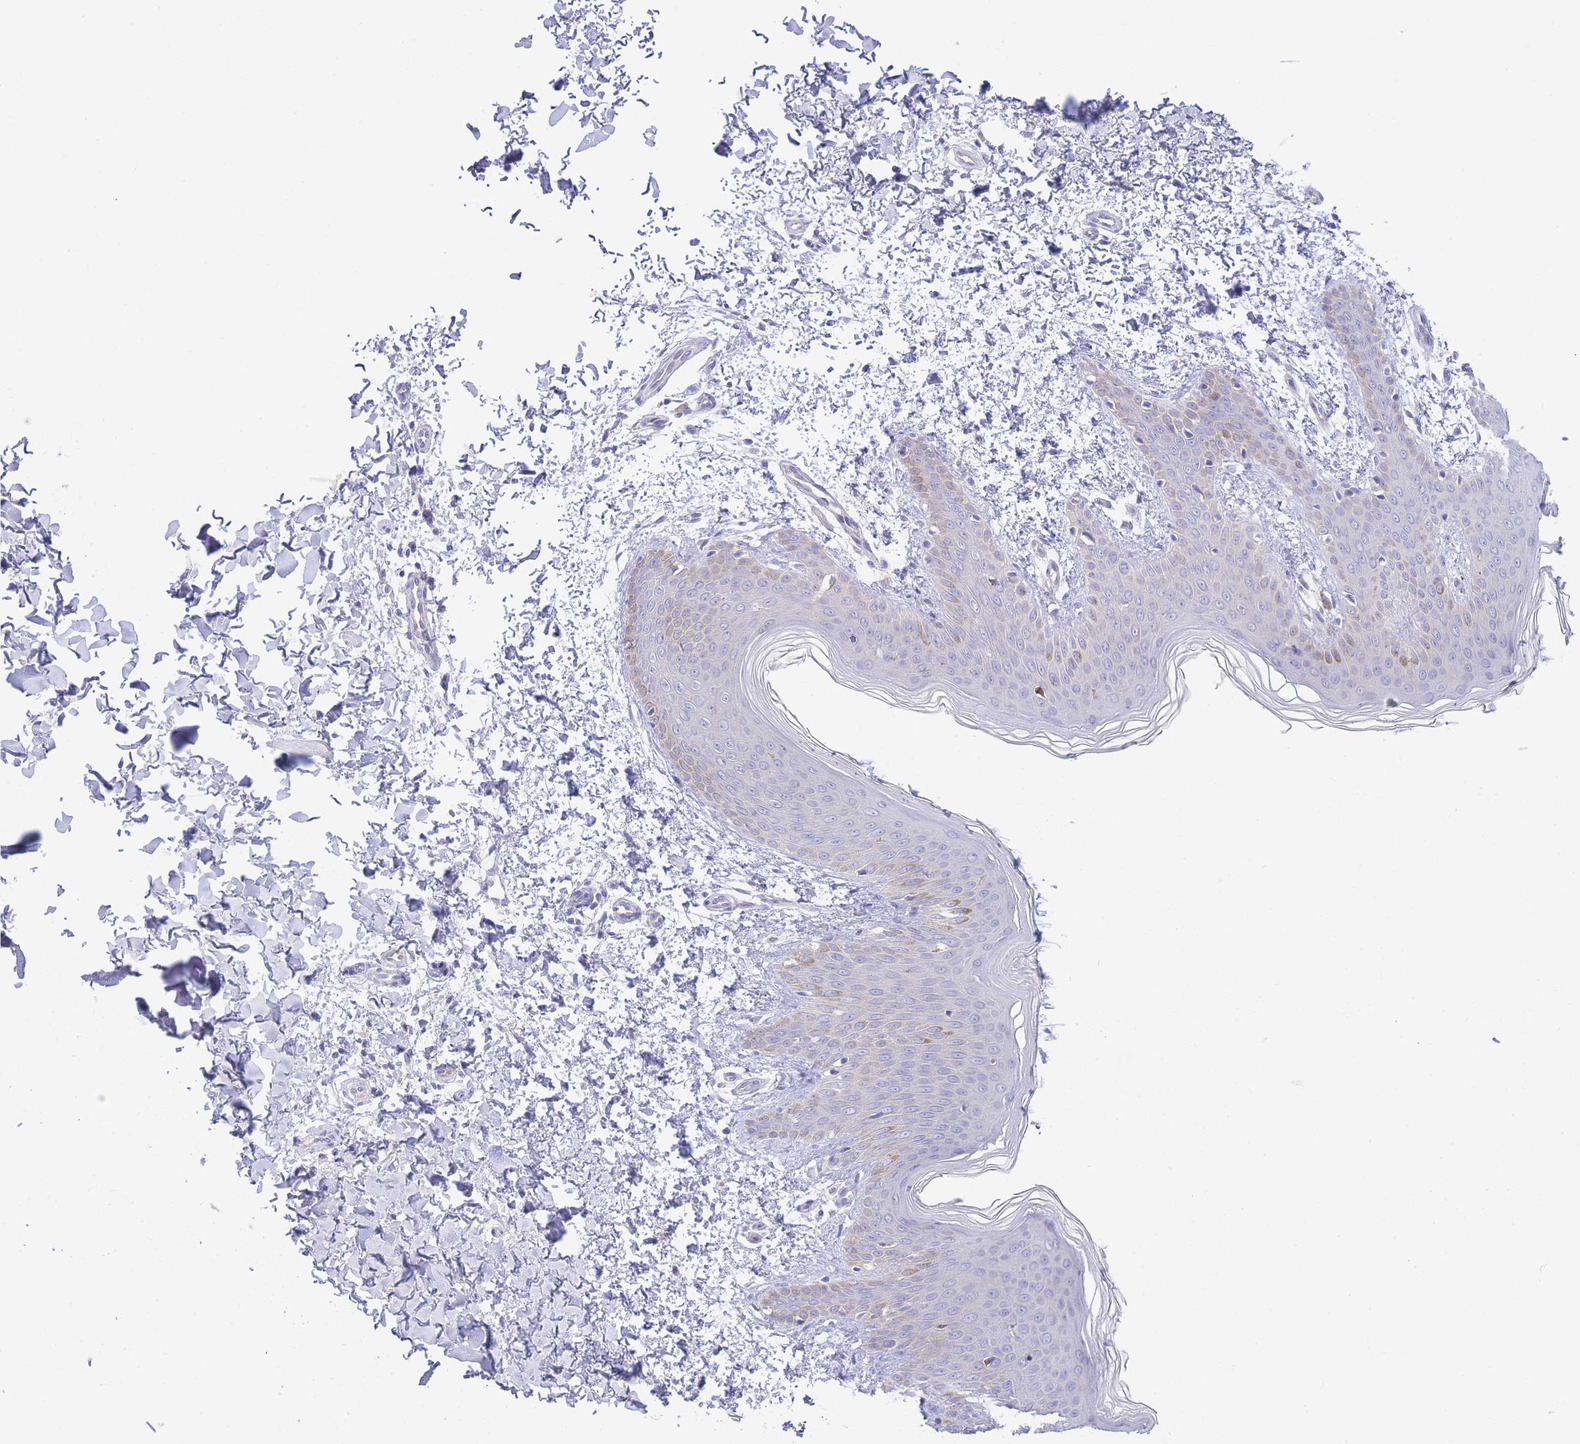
{"staining": {"intensity": "negative", "quantity": "none", "location": "none"}, "tissue": "skin", "cell_type": "Fibroblasts", "image_type": "normal", "snomed": [{"axis": "morphology", "description": "Normal tissue, NOS"}, {"axis": "topography", "description": "Skin"}], "caption": "This is an immunohistochemistry (IHC) histopathology image of benign skin. There is no positivity in fibroblasts.", "gene": "ZNF510", "patient": {"sex": "male", "age": 36}}